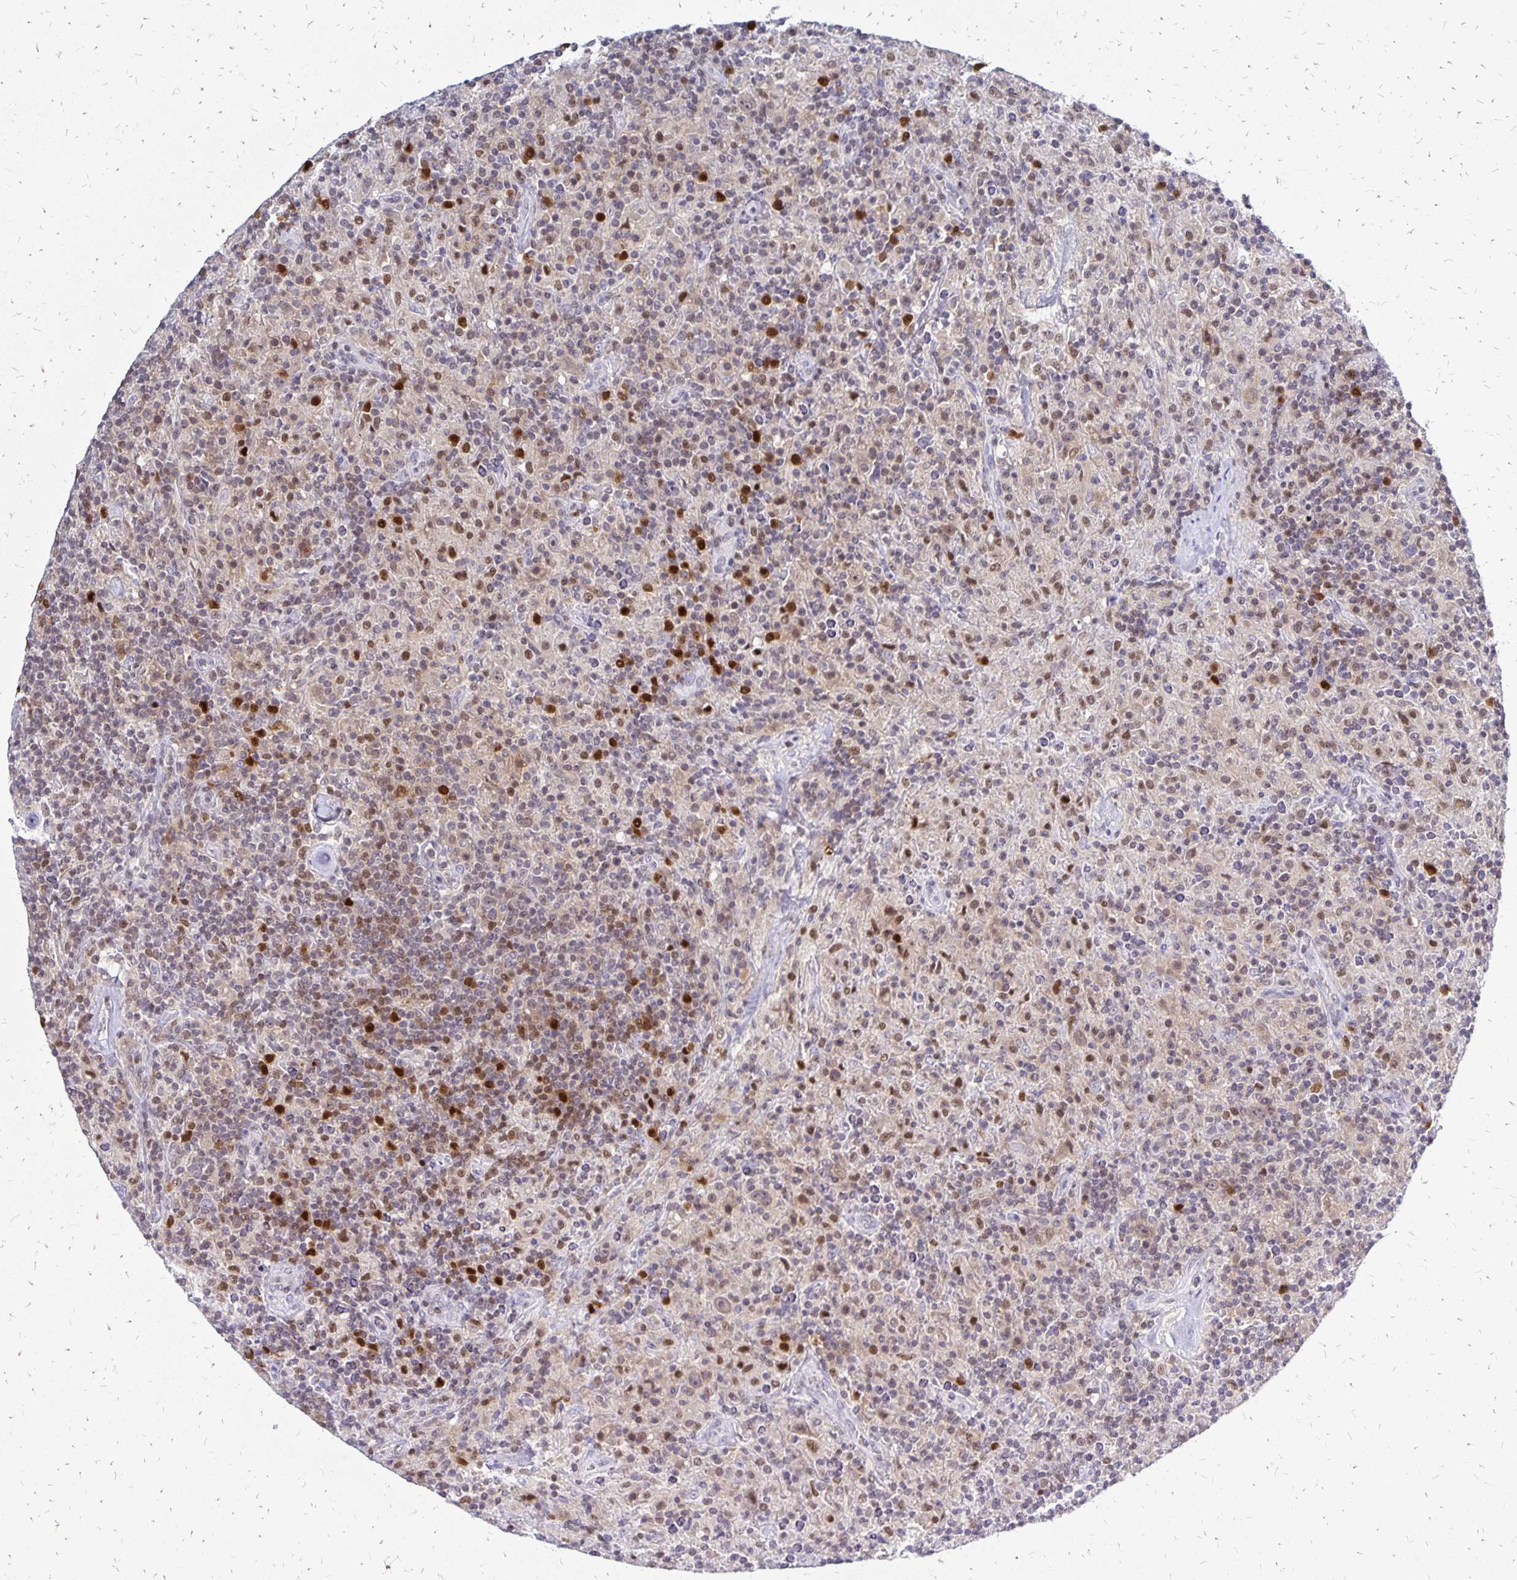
{"staining": {"intensity": "moderate", "quantity": "25%-75%", "location": "nuclear"}, "tissue": "lymphoma", "cell_type": "Tumor cells", "image_type": "cancer", "snomed": [{"axis": "morphology", "description": "Hodgkin's disease, NOS"}, {"axis": "topography", "description": "Lymph node"}], "caption": "This image demonstrates IHC staining of human Hodgkin's disease, with medium moderate nuclear expression in approximately 25%-75% of tumor cells.", "gene": "DCK", "patient": {"sex": "male", "age": 70}}